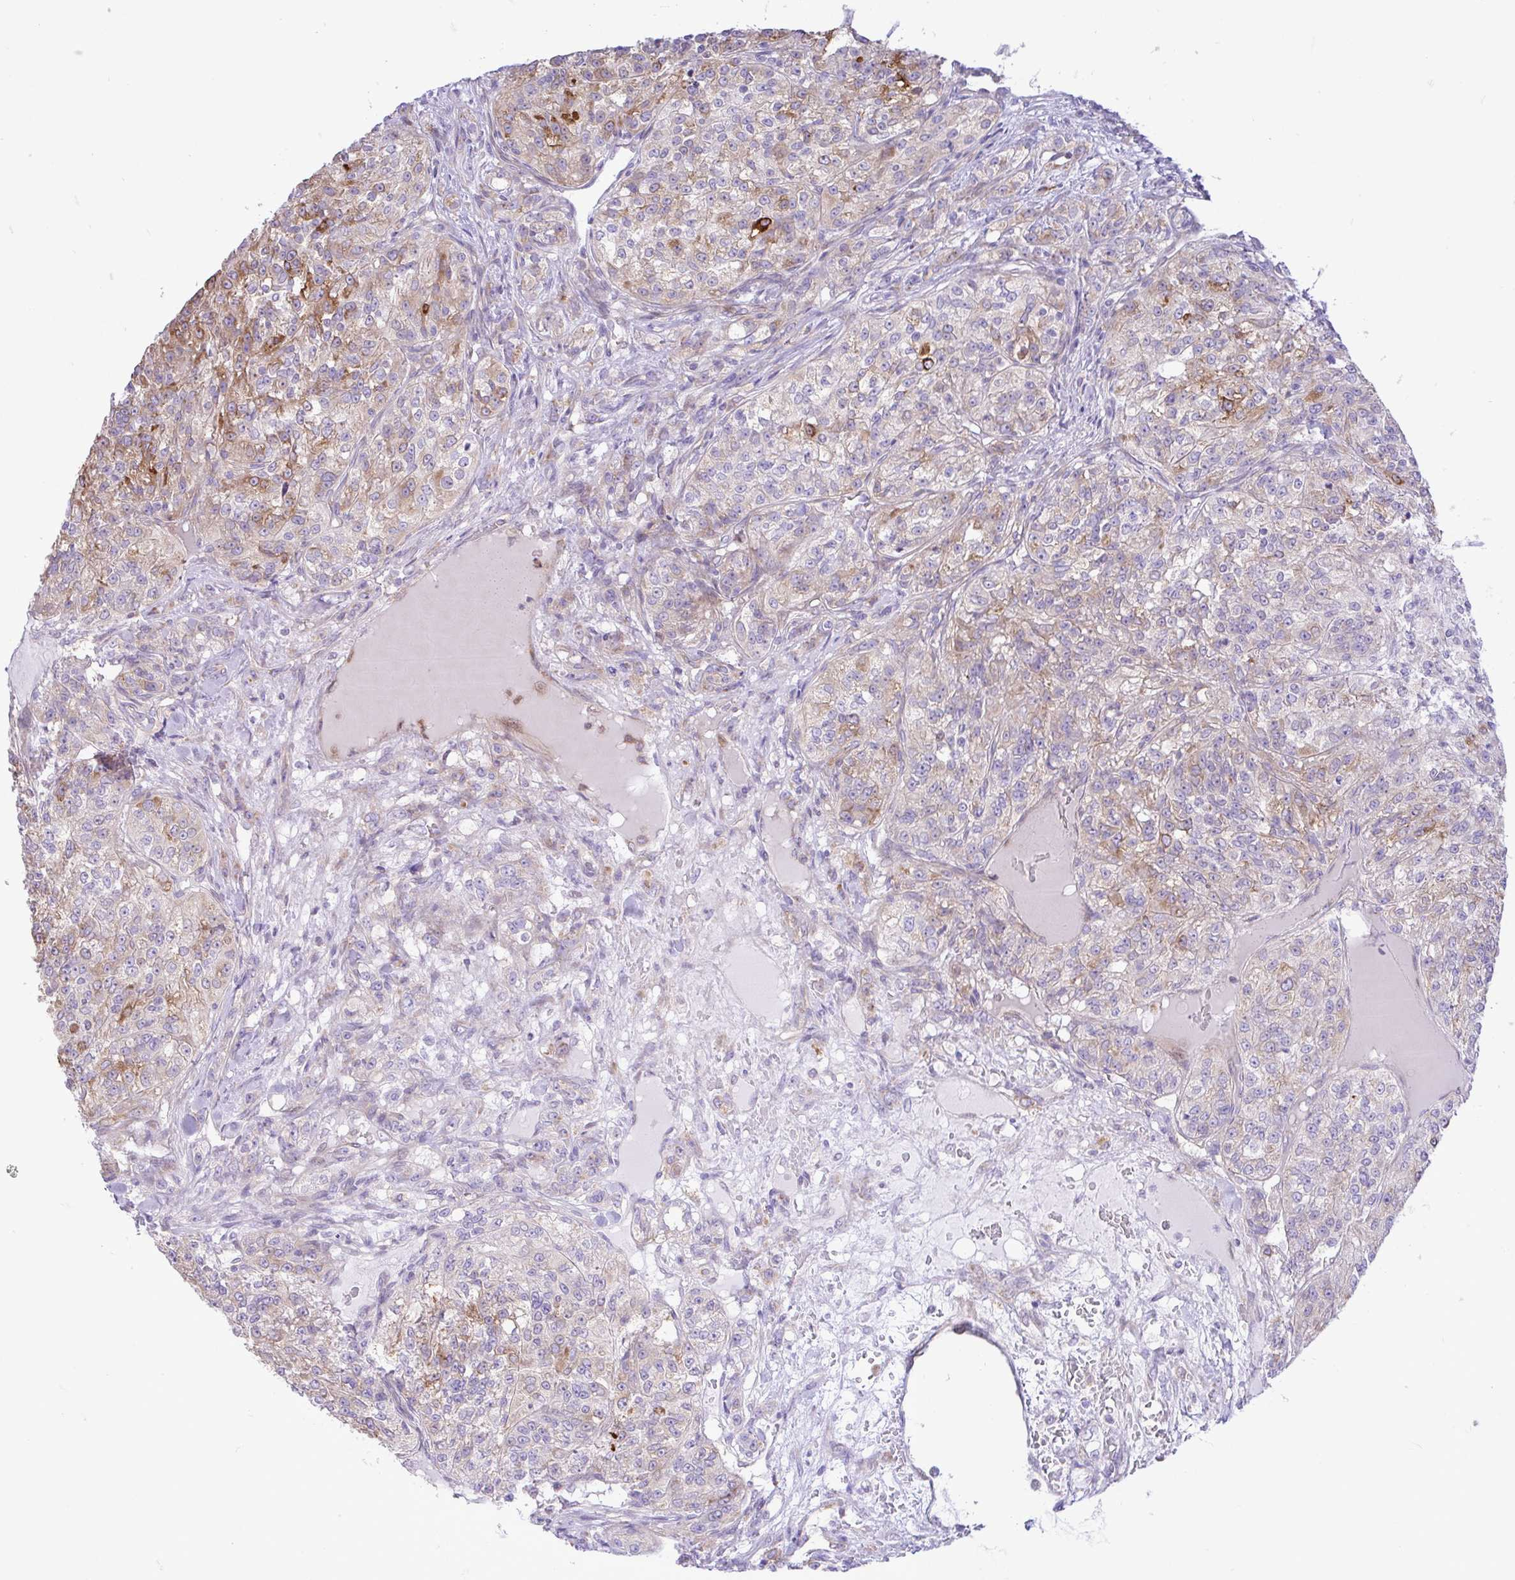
{"staining": {"intensity": "moderate", "quantity": "<25%", "location": "cytoplasmic/membranous"}, "tissue": "renal cancer", "cell_type": "Tumor cells", "image_type": "cancer", "snomed": [{"axis": "morphology", "description": "Adenocarcinoma, NOS"}, {"axis": "topography", "description": "Kidney"}], "caption": "Immunohistochemical staining of renal adenocarcinoma reveals low levels of moderate cytoplasmic/membranous staining in about <25% of tumor cells. Using DAB (brown) and hematoxylin (blue) stains, captured at high magnification using brightfield microscopy.", "gene": "EEF1A2", "patient": {"sex": "female", "age": 63}}